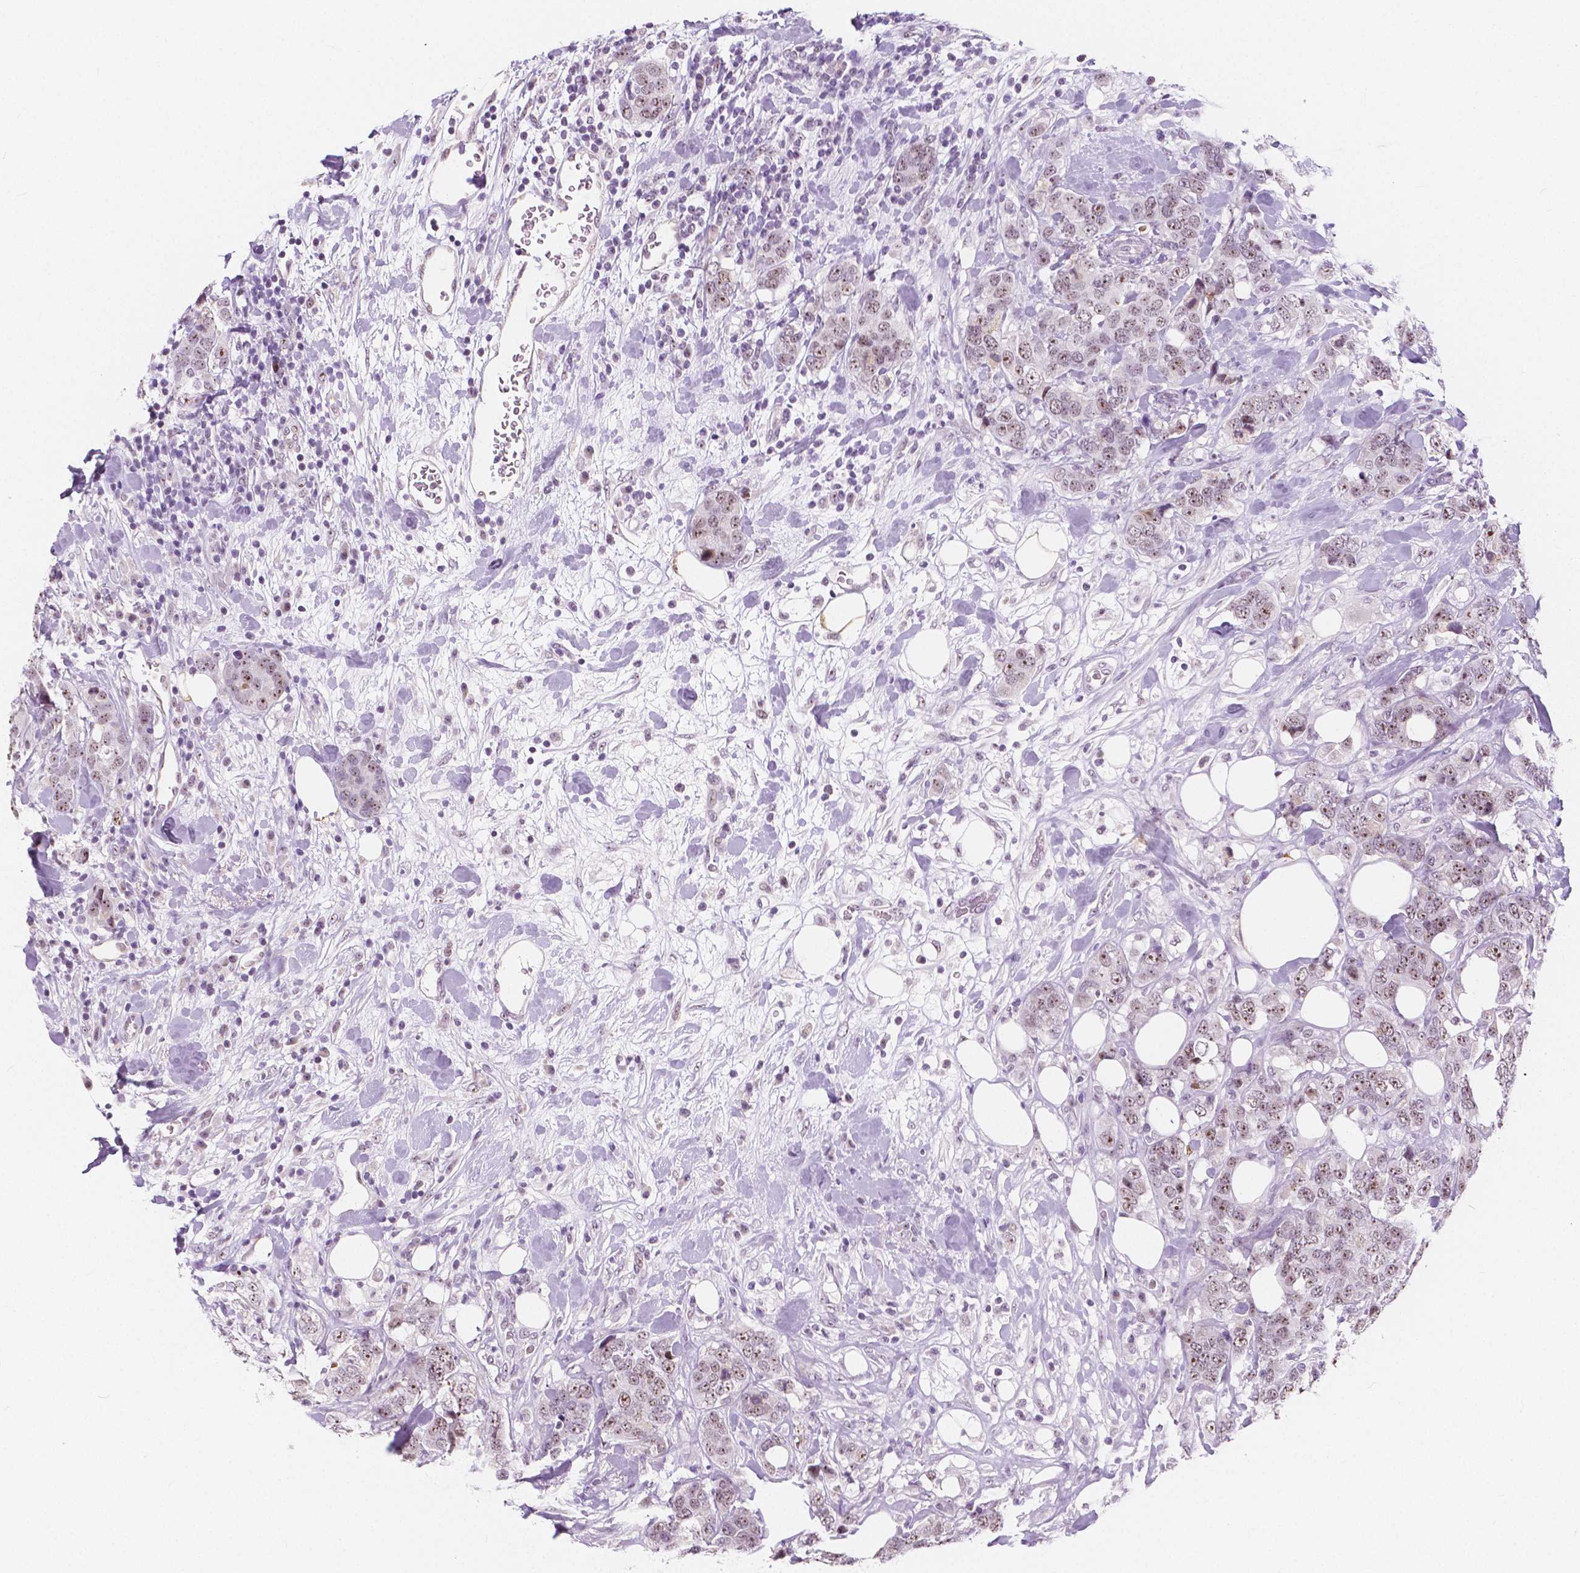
{"staining": {"intensity": "weak", "quantity": ">75%", "location": "nuclear"}, "tissue": "breast cancer", "cell_type": "Tumor cells", "image_type": "cancer", "snomed": [{"axis": "morphology", "description": "Lobular carcinoma"}, {"axis": "topography", "description": "Breast"}], "caption": "Immunohistochemical staining of breast cancer demonstrates weak nuclear protein staining in approximately >75% of tumor cells.", "gene": "NOLC1", "patient": {"sex": "female", "age": 59}}